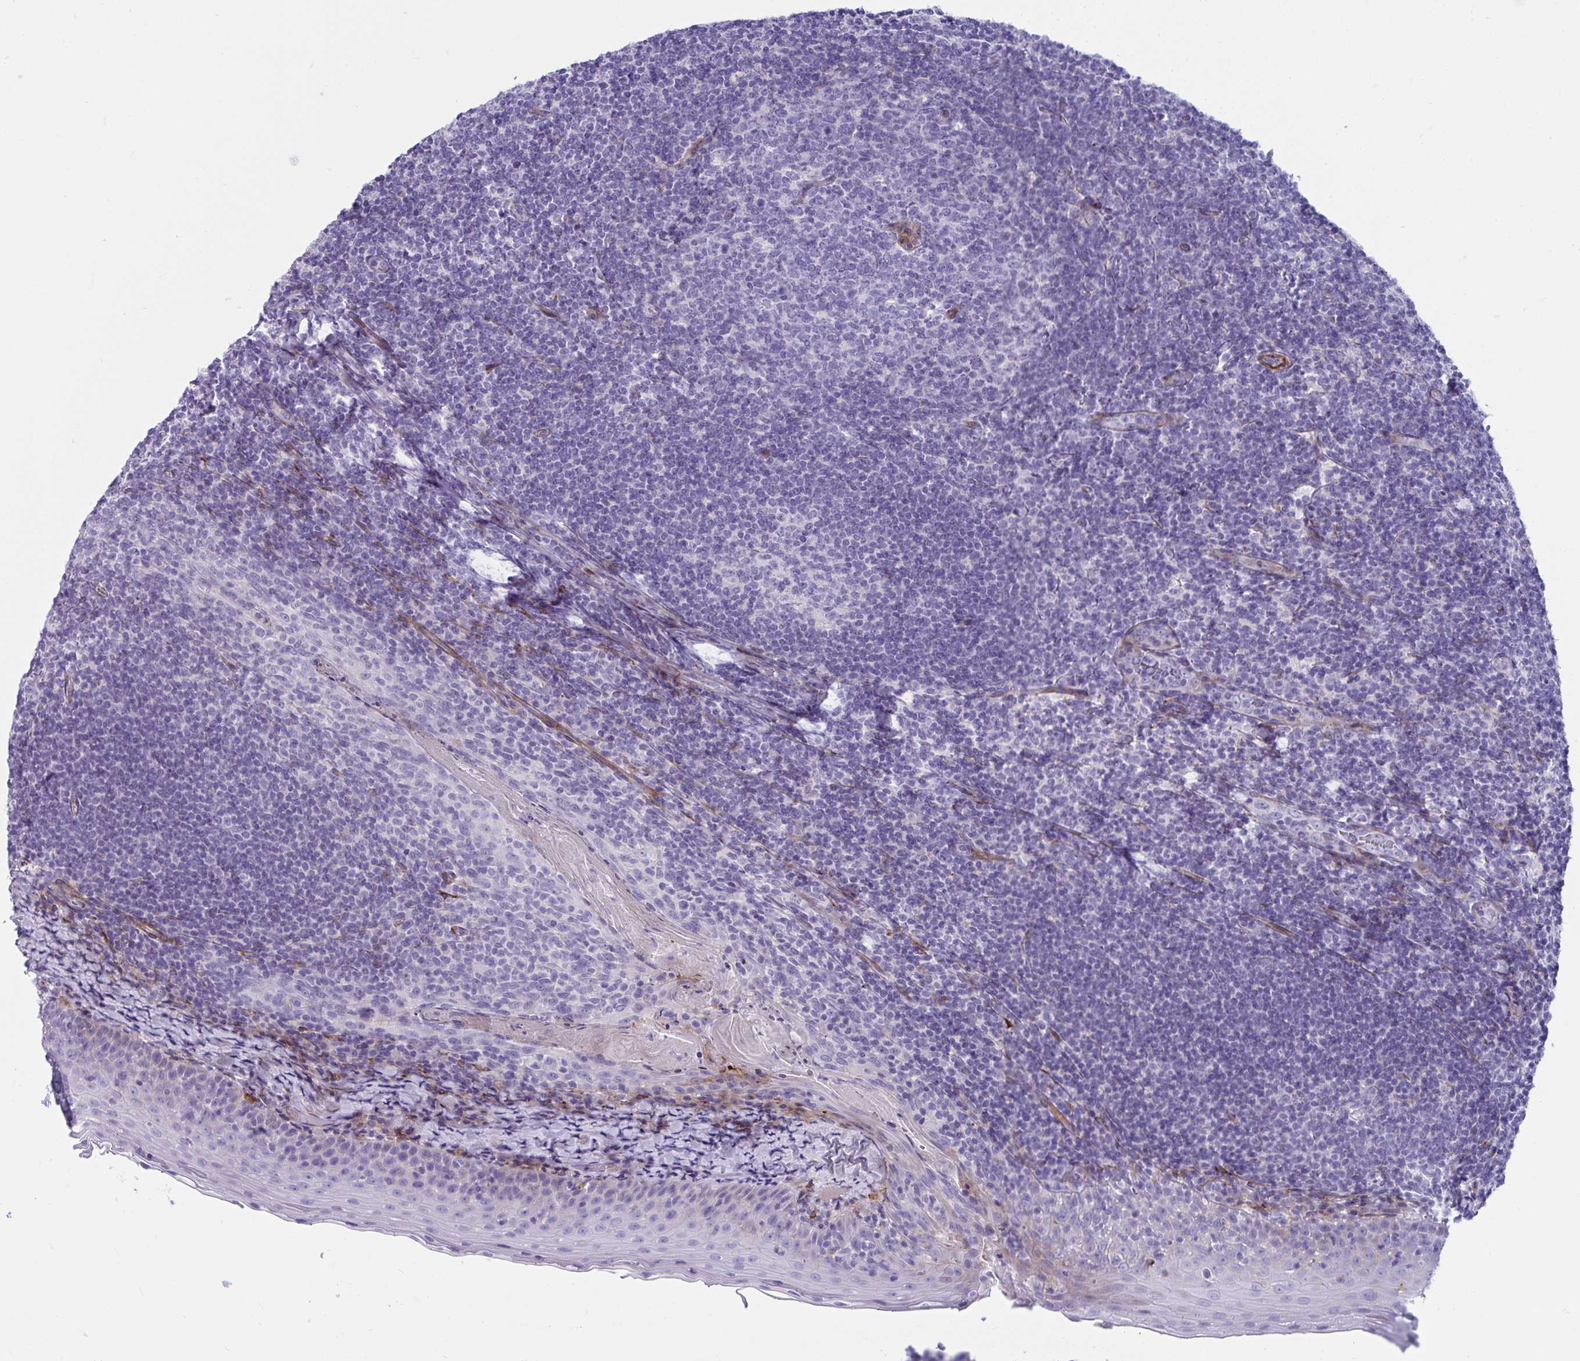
{"staining": {"intensity": "negative", "quantity": "none", "location": "none"}, "tissue": "tonsil", "cell_type": "Germinal center cells", "image_type": "normal", "snomed": [{"axis": "morphology", "description": "Normal tissue, NOS"}, {"axis": "topography", "description": "Tonsil"}], "caption": "DAB immunohistochemical staining of benign human tonsil exhibits no significant expression in germinal center cells.", "gene": "GRXCR2", "patient": {"sex": "female", "age": 10}}